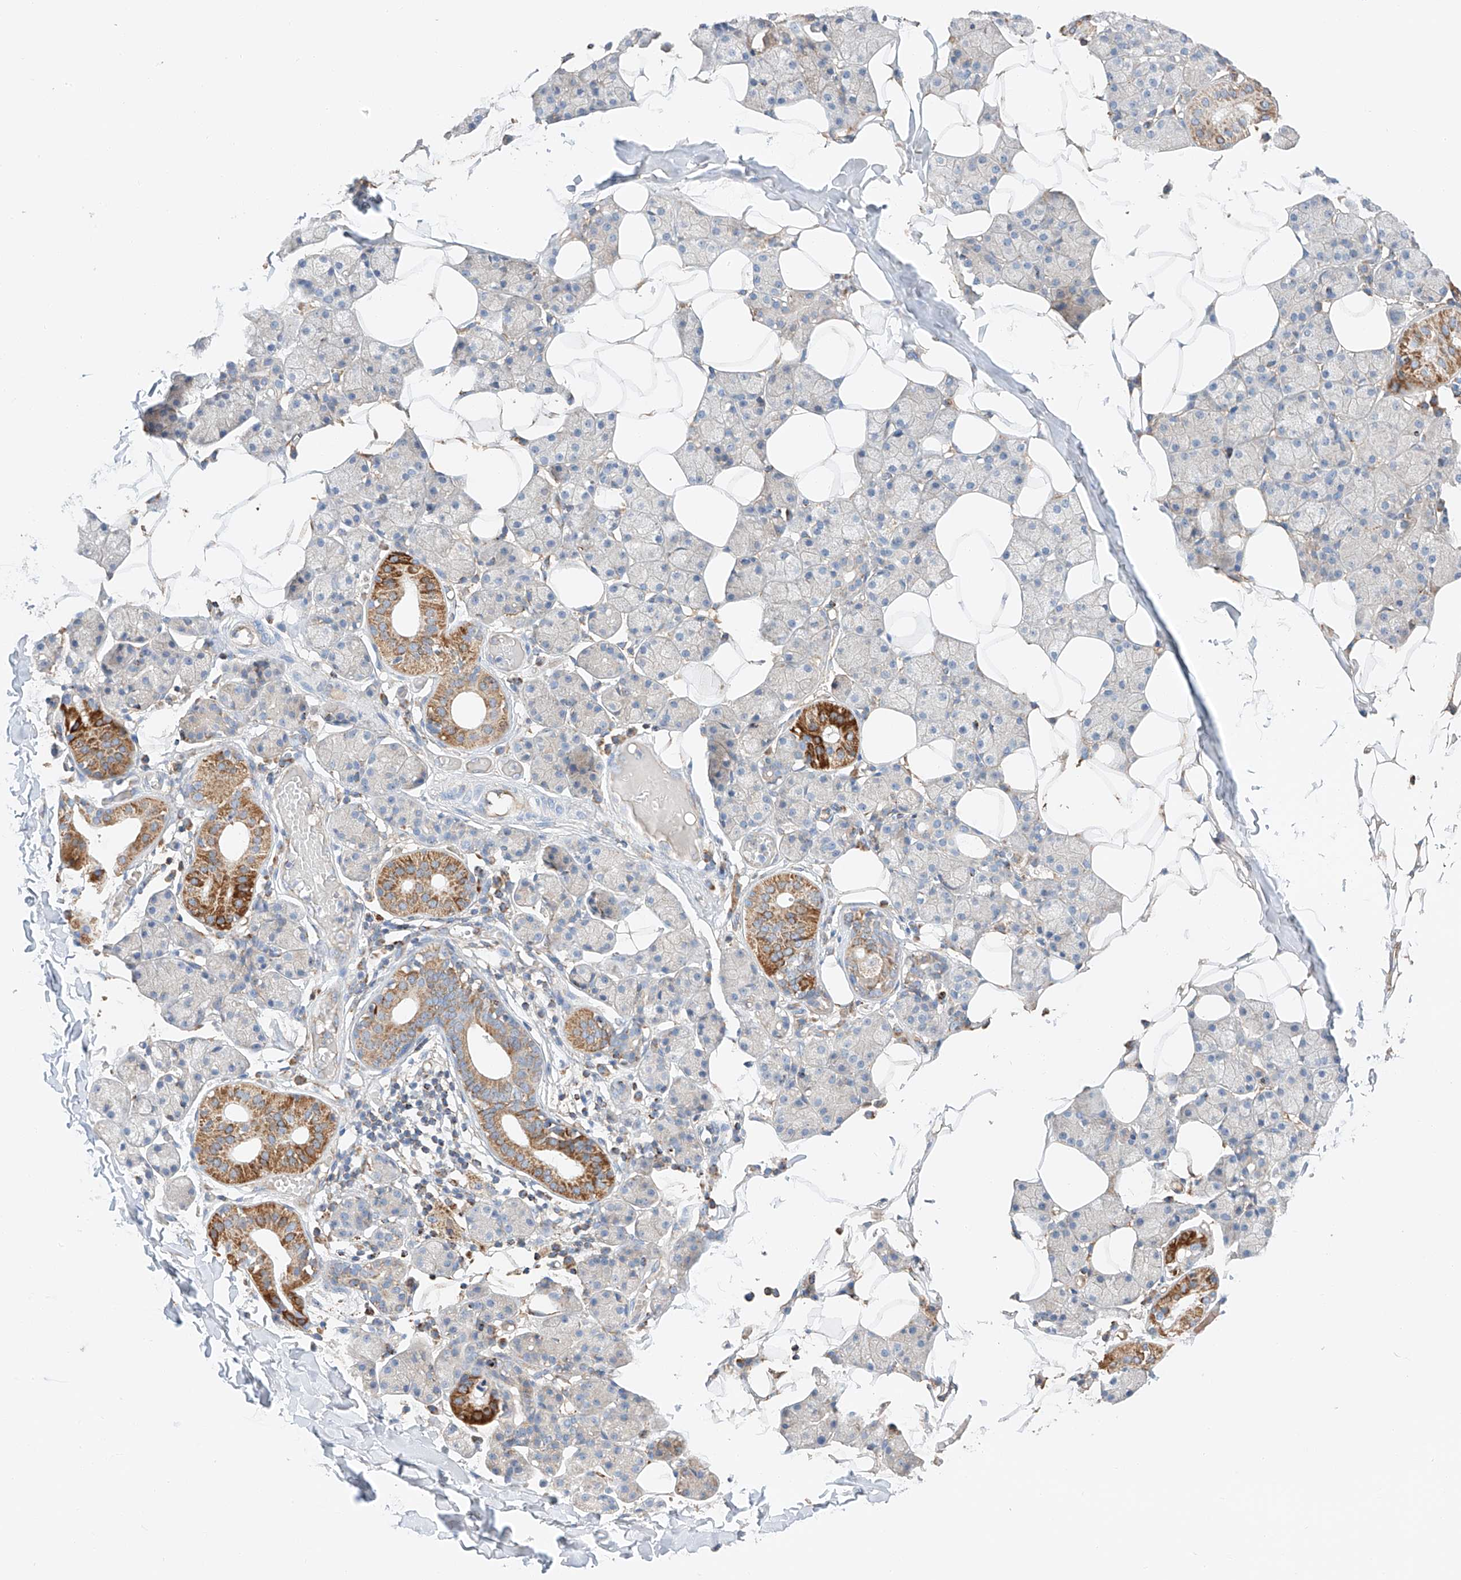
{"staining": {"intensity": "strong", "quantity": "<25%", "location": "cytoplasmic/membranous"}, "tissue": "salivary gland", "cell_type": "Glandular cells", "image_type": "normal", "snomed": [{"axis": "morphology", "description": "Normal tissue, NOS"}, {"axis": "topography", "description": "Salivary gland"}], "caption": "Immunohistochemistry (IHC) (DAB) staining of benign salivary gland displays strong cytoplasmic/membranous protein positivity in about <25% of glandular cells.", "gene": "RUSC1", "patient": {"sex": "female", "age": 33}}